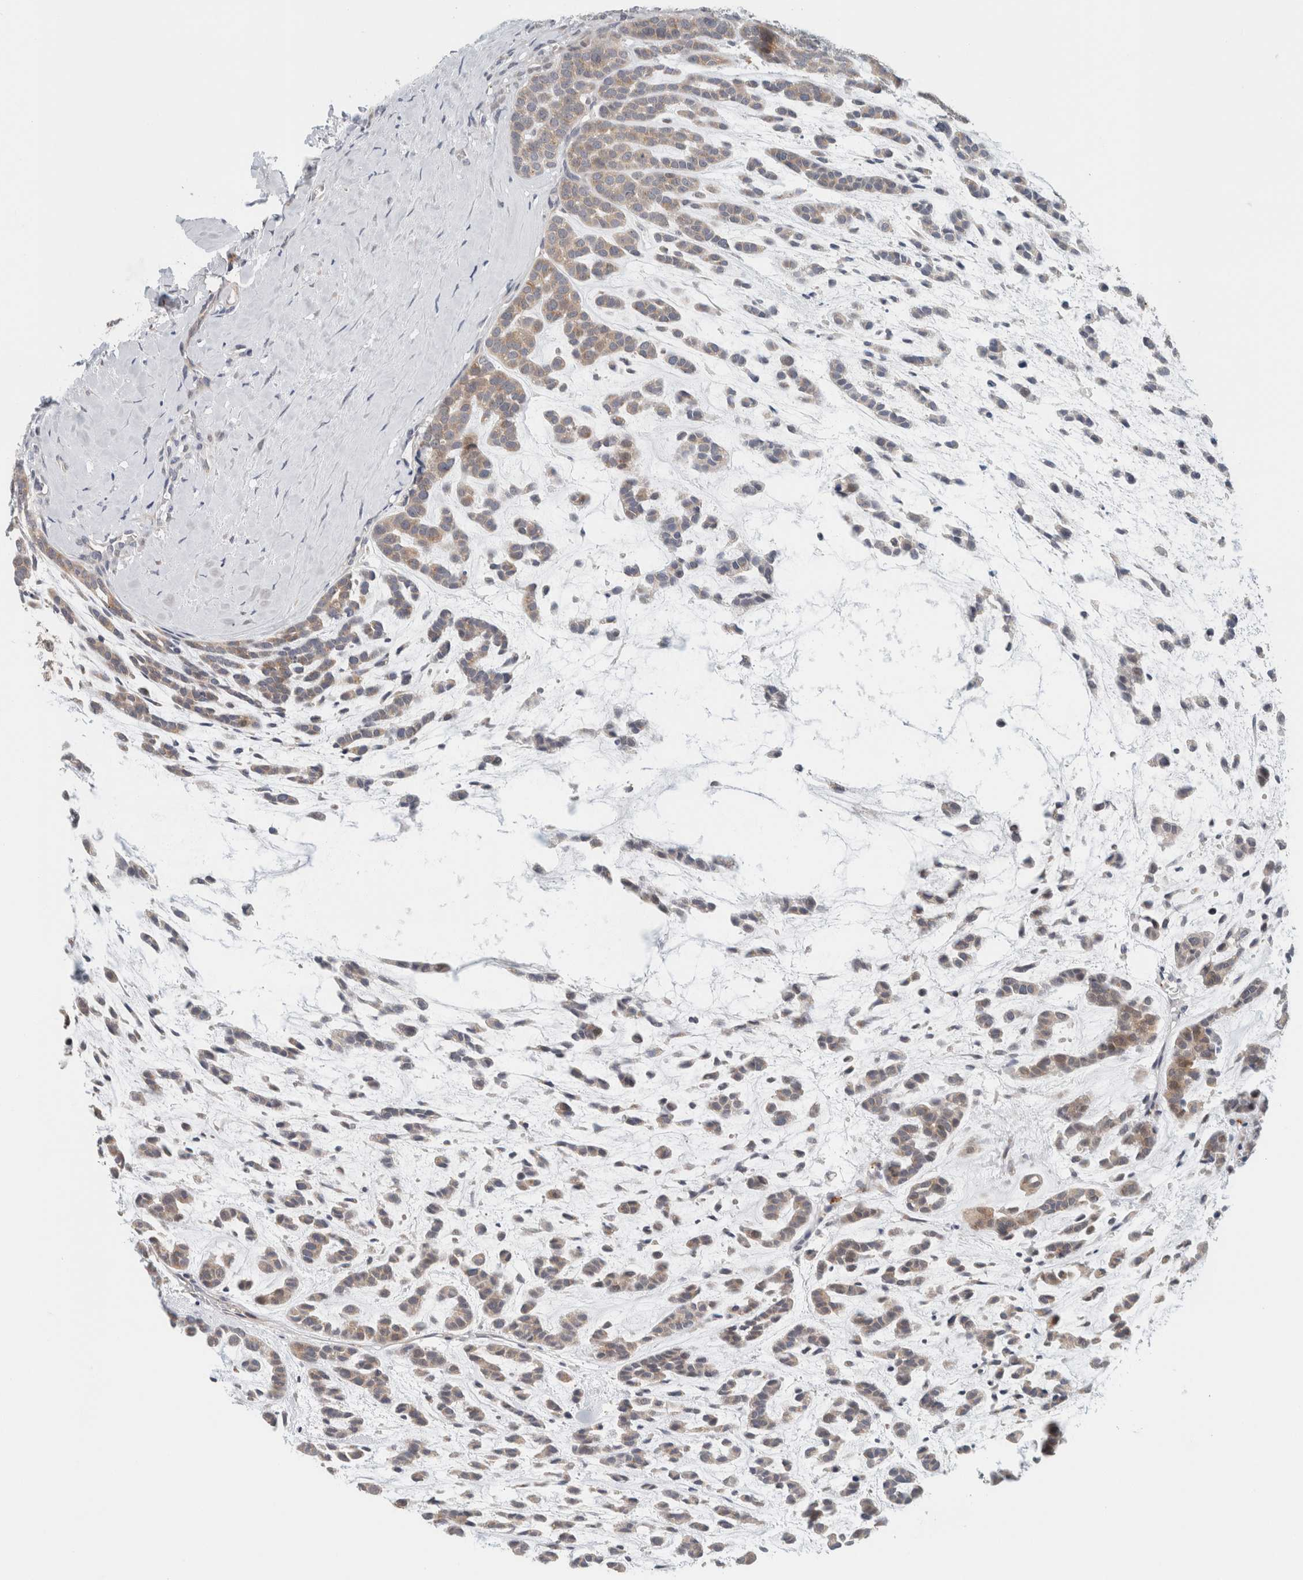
{"staining": {"intensity": "moderate", "quantity": ">75%", "location": "cytoplasmic/membranous"}, "tissue": "head and neck cancer", "cell_type": "Tumor cells", "image_type": "cancer", "snomed": [{"axis": "morphology", "description": "Adenocarcinoma, NOS"}, {"axis": "morphology", "description": "Adenoma, NOS"}, {"axis": "topography", "description": "Head-Neck"}], "caption": "Head and neck adenoma stained with a protein marker reveals moderate staining in tumor cells.", "gene": "CRAT", "patient": {"sex": "female", "age": 55}}